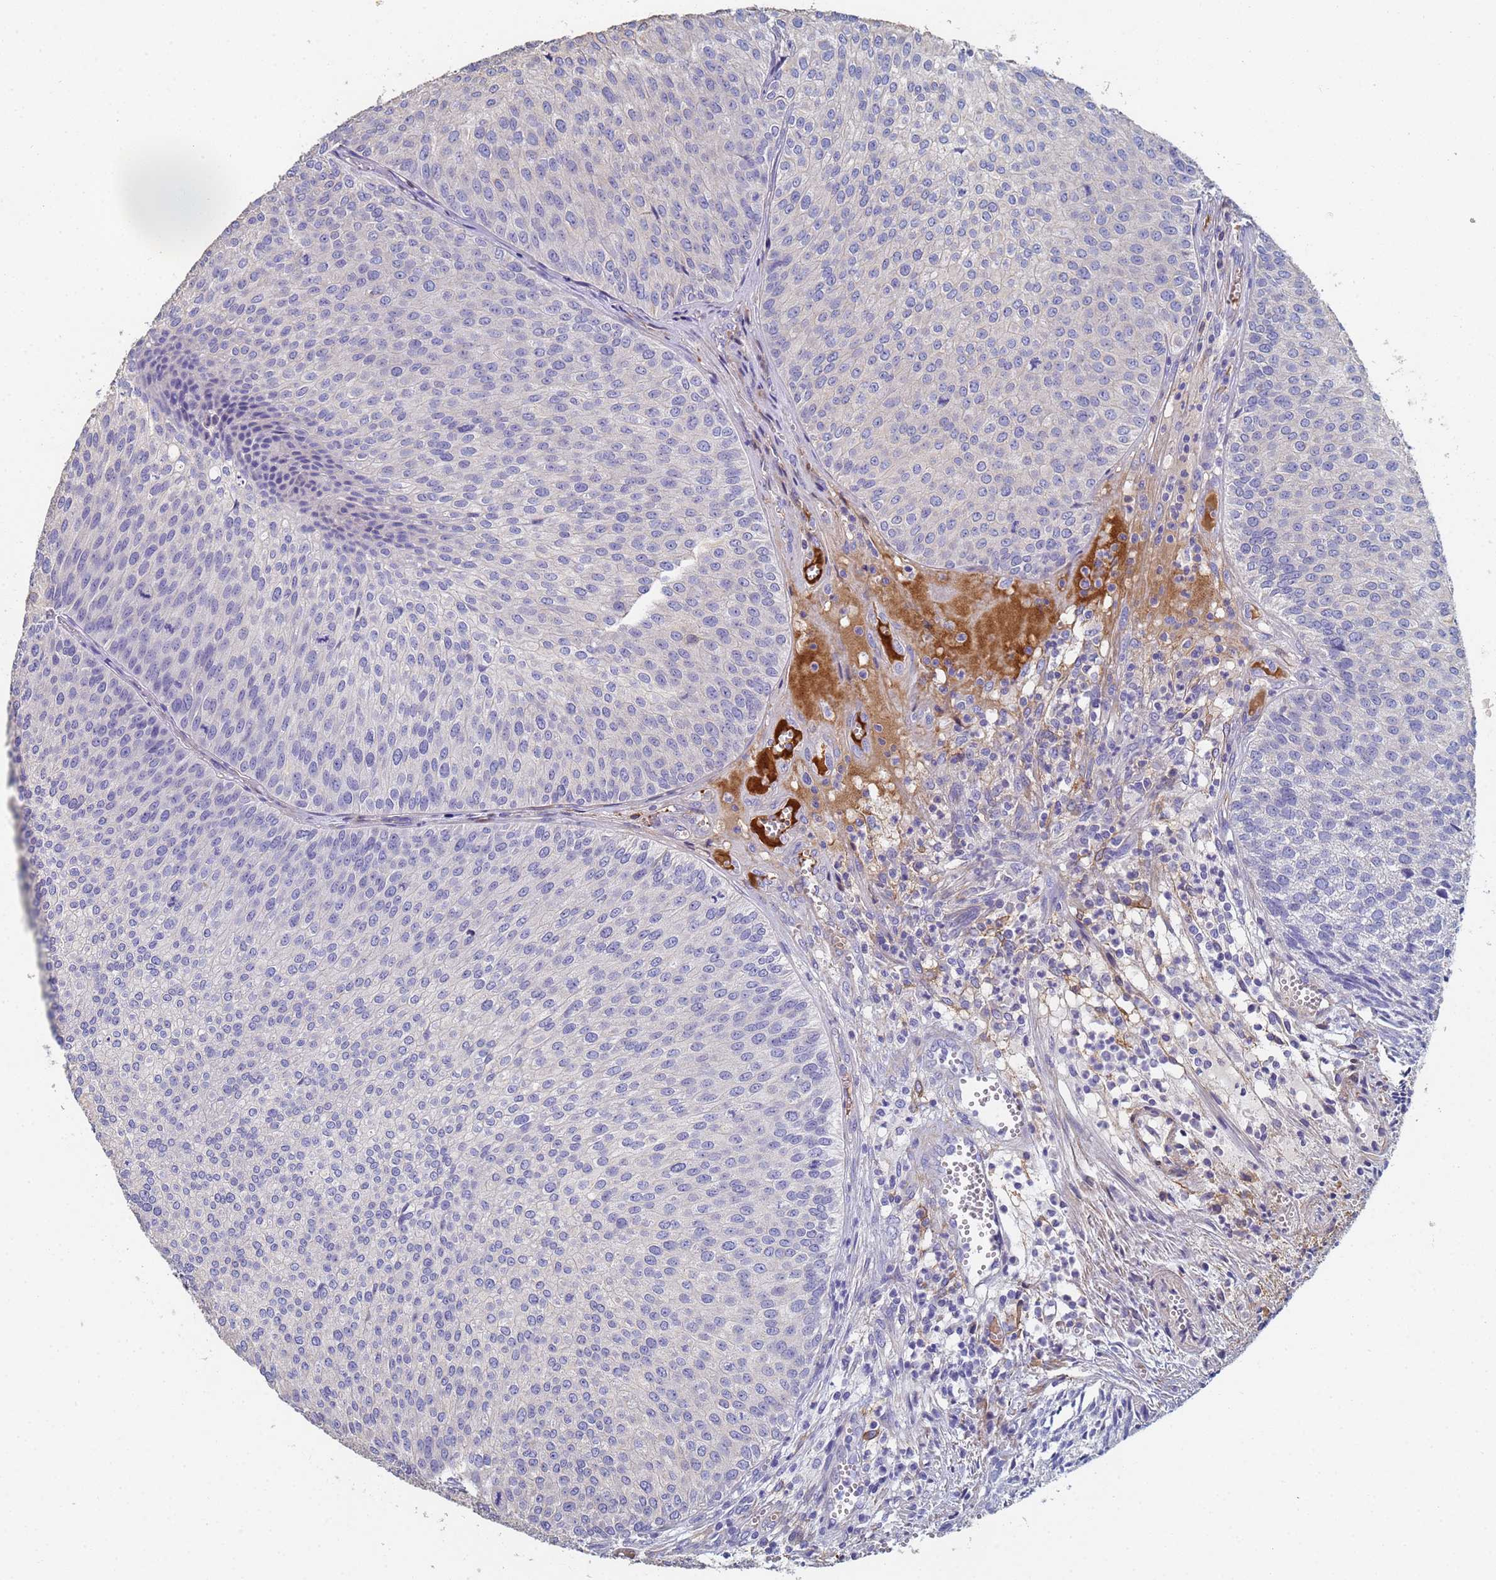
{"staining": {"intensity": "negative", "quantity": "none", "location": "none"}, "tissue": "urothelial cancer", "cell_type": "Tumor cells", "image_type": "cancer", "snomed": [{"axis": "morphology", "description": "Urothelial carcinoma, Low grade"}, {"axis": "topography", "description": "Urinary bladder"}], "caption": "Image shows no significant protein positivity in tumor cells of low-grade urothelial carcinoma.", "gene": "ABCA8", "patient": {"sex": "male", "age": 84}}